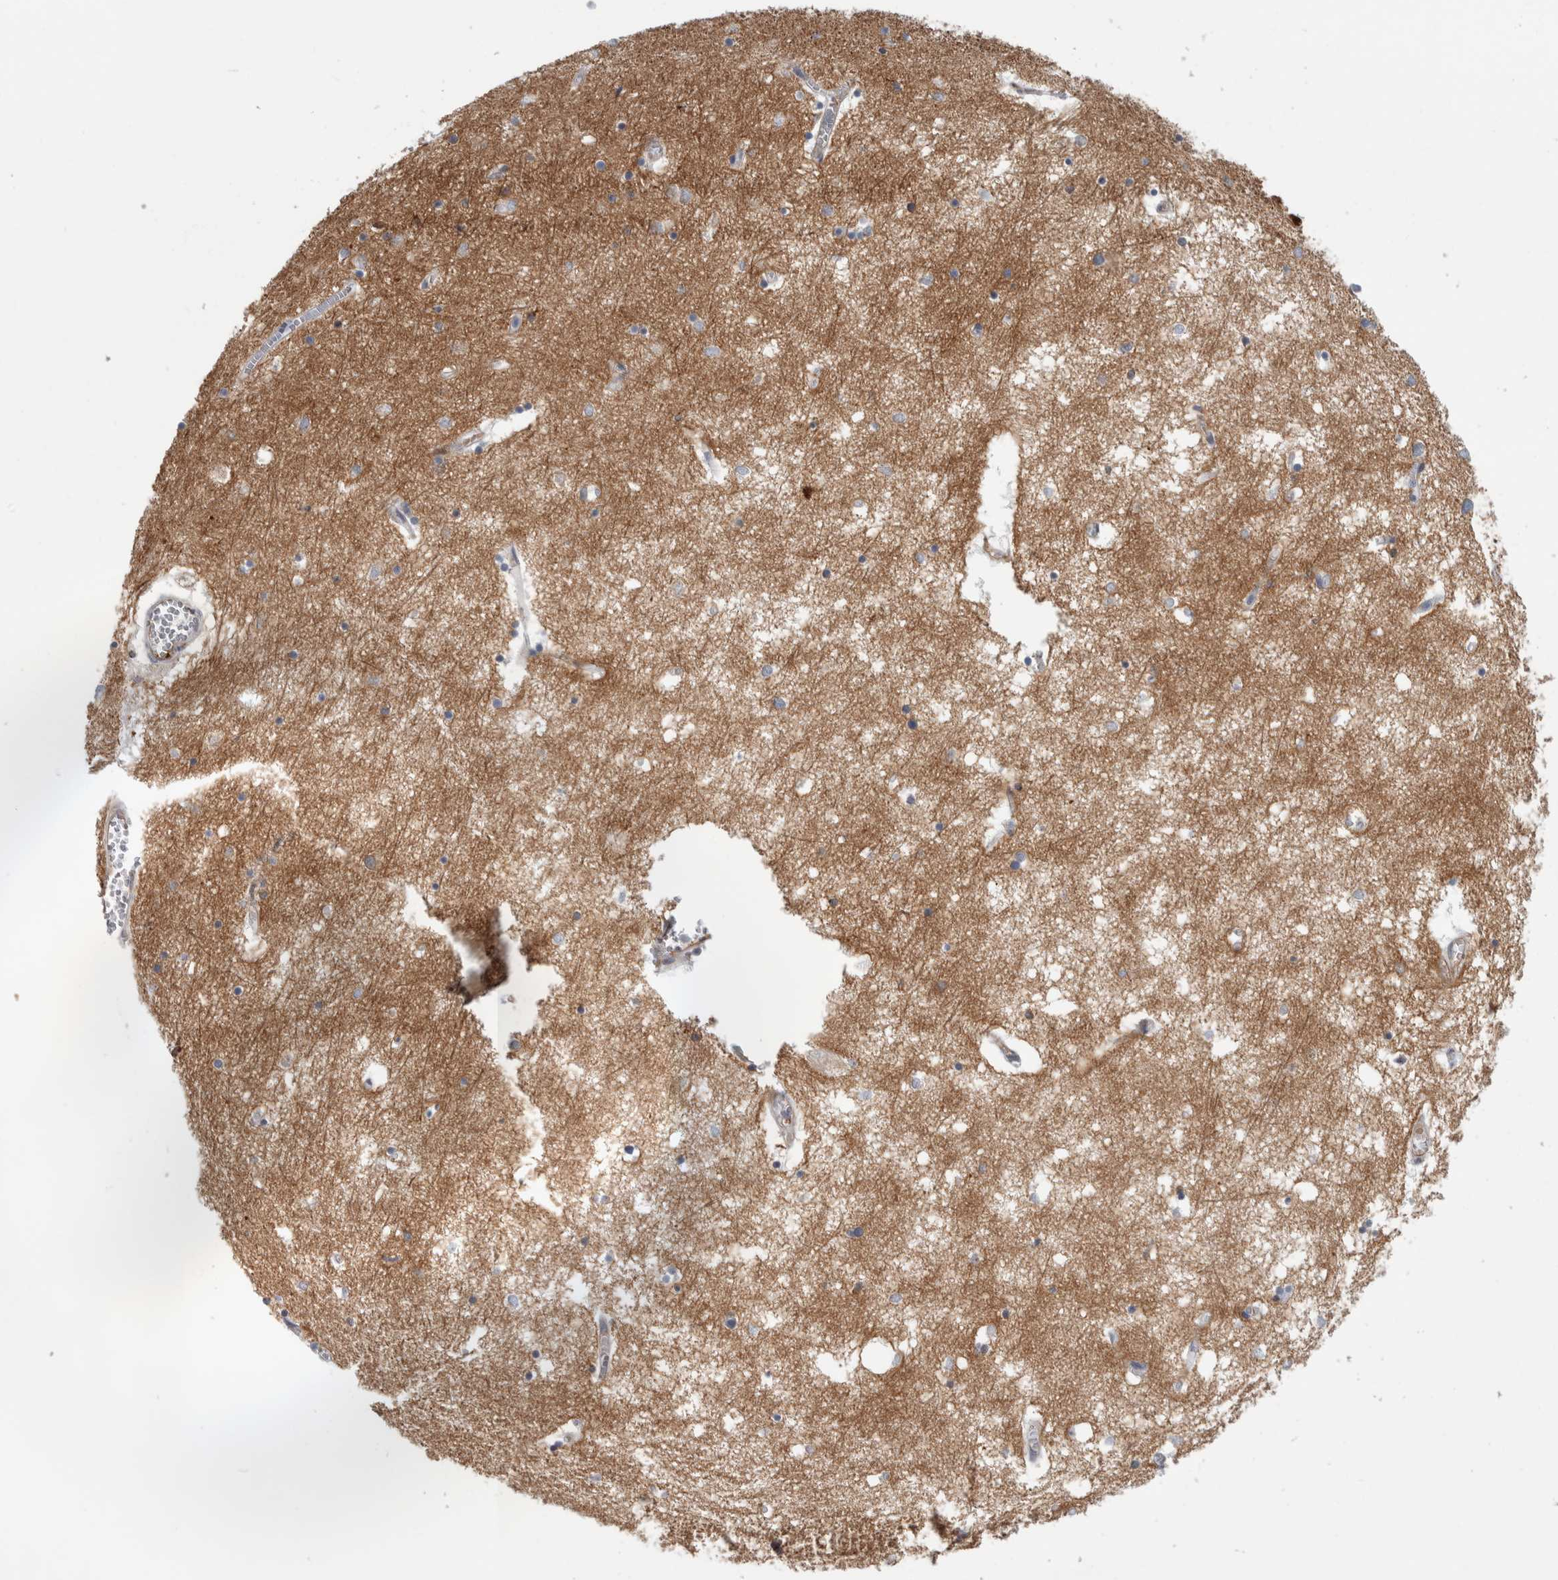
{"staining": {"intensity": "moderate", "quantity": "<25%", "location": "cytoplasmic/membranous"}, "tissue": "hippocampus", "cell_type": "Glial cells", "image_type": "normal", "snomed": [{"axis": "morphology", "description": "Normal tissue, NOS"}, {"axis": "topography", "description": "Hippocampus"}], "caption": "The immunohistochemical stain labels moderate cytoplasmic/membranous expression in glial cells of normal hippocampus.", "gene": "MSL1", "patient": {"sex": "male", "age": 70}}